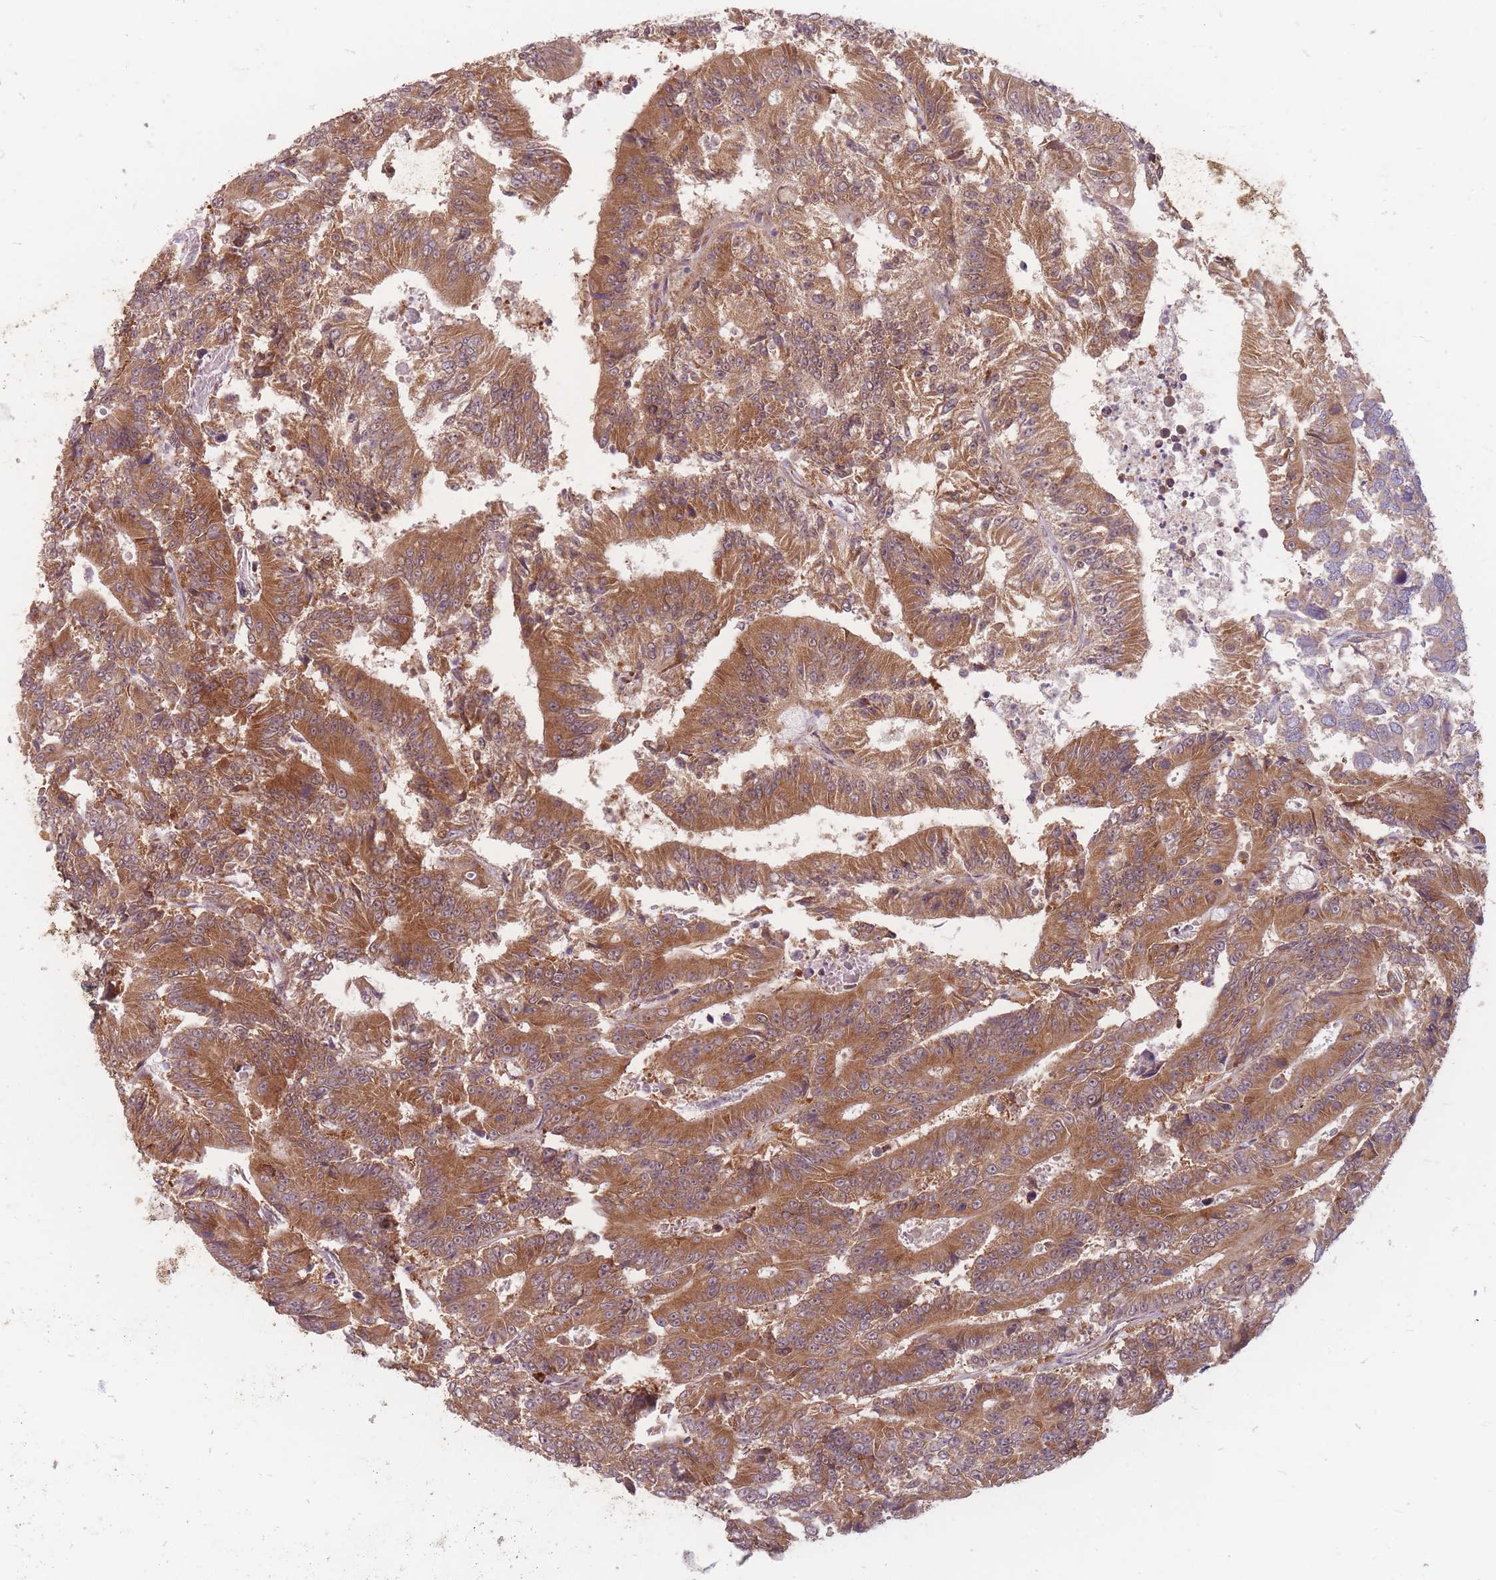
{"staining": {"intensity": "moderate", "quantity": ">75%", "location": "cytoplasmic/membranous"}, "tissue": "colorectal cancer", "cell_type": "Tumor cells", "image_type": "cancer", "snomed": [{"axis": "morphology", "description": "Adenocarcinoma, NOS"}, {"axis": "topography", "description": "Colon"}], "caption": "A high-resolution image shows IHC staining of adenocarcinoma (colorectal), which shows moderate cytoplasmic/membranous staining in about >75% of tumor cells.", "gene": "SMIM14", "patient": {"sex": "male", "age": 83}}